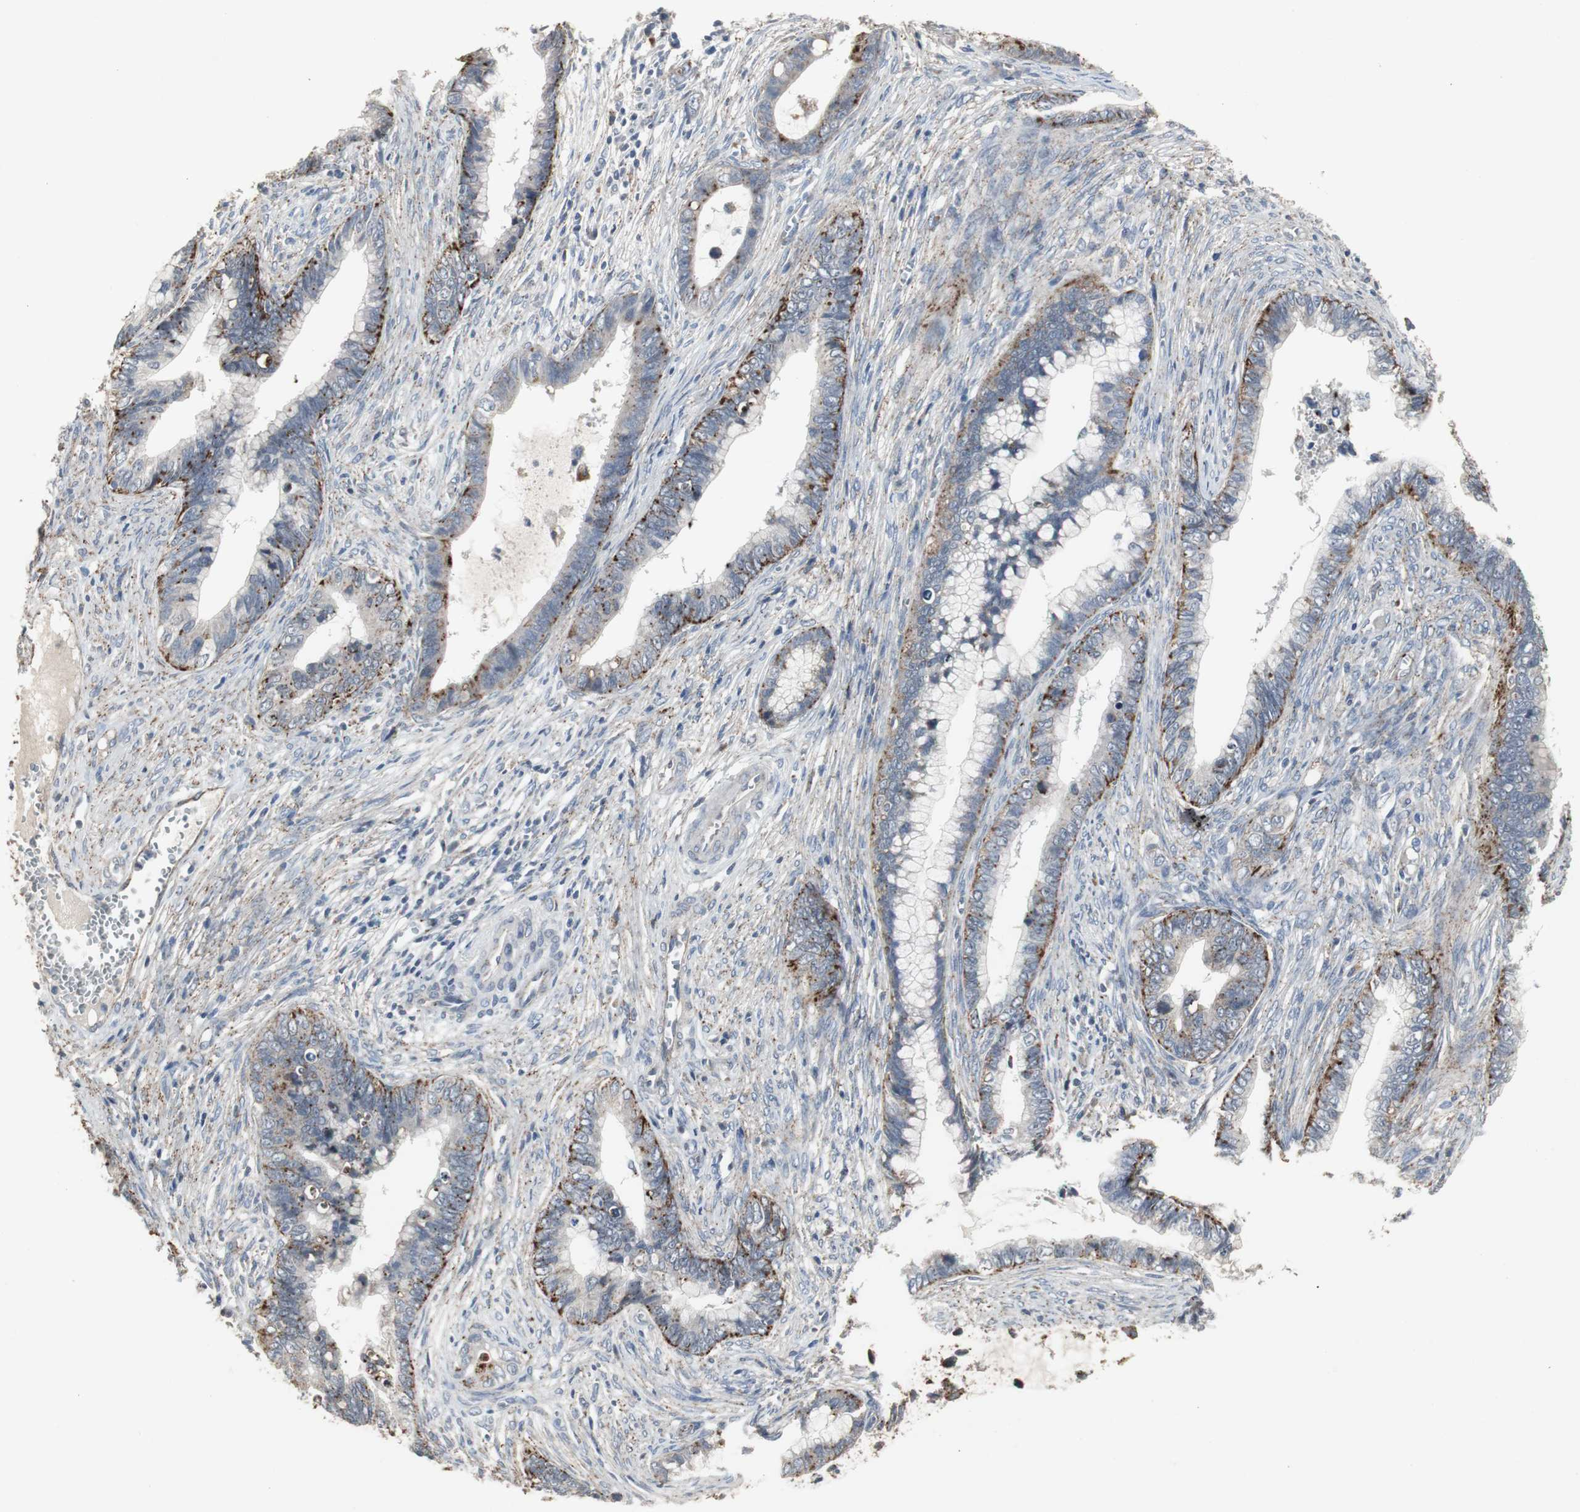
{"staining": {"intensity": "strong", "quantity": ">75%", "location": "cytoplasmic/membranous"}, "tissue": "cervical cancer", "cell_type": "Tumor cells", "image_type": "cancer", "snomed": [{"axis": "morphology", "description": "Adenocarcinoma, NOS"}, {"axis": "topography", "description": "Cervix"}], "caption": "IHC image of human cervical adenocarcinoma stained for a protein (brown), which exhibits high levels of strong cytoplasmic/membranous positivity in approximately >75% of tumor cells.", "gene": "GBA1", "patient": {"sex": "female", "age": 44}}